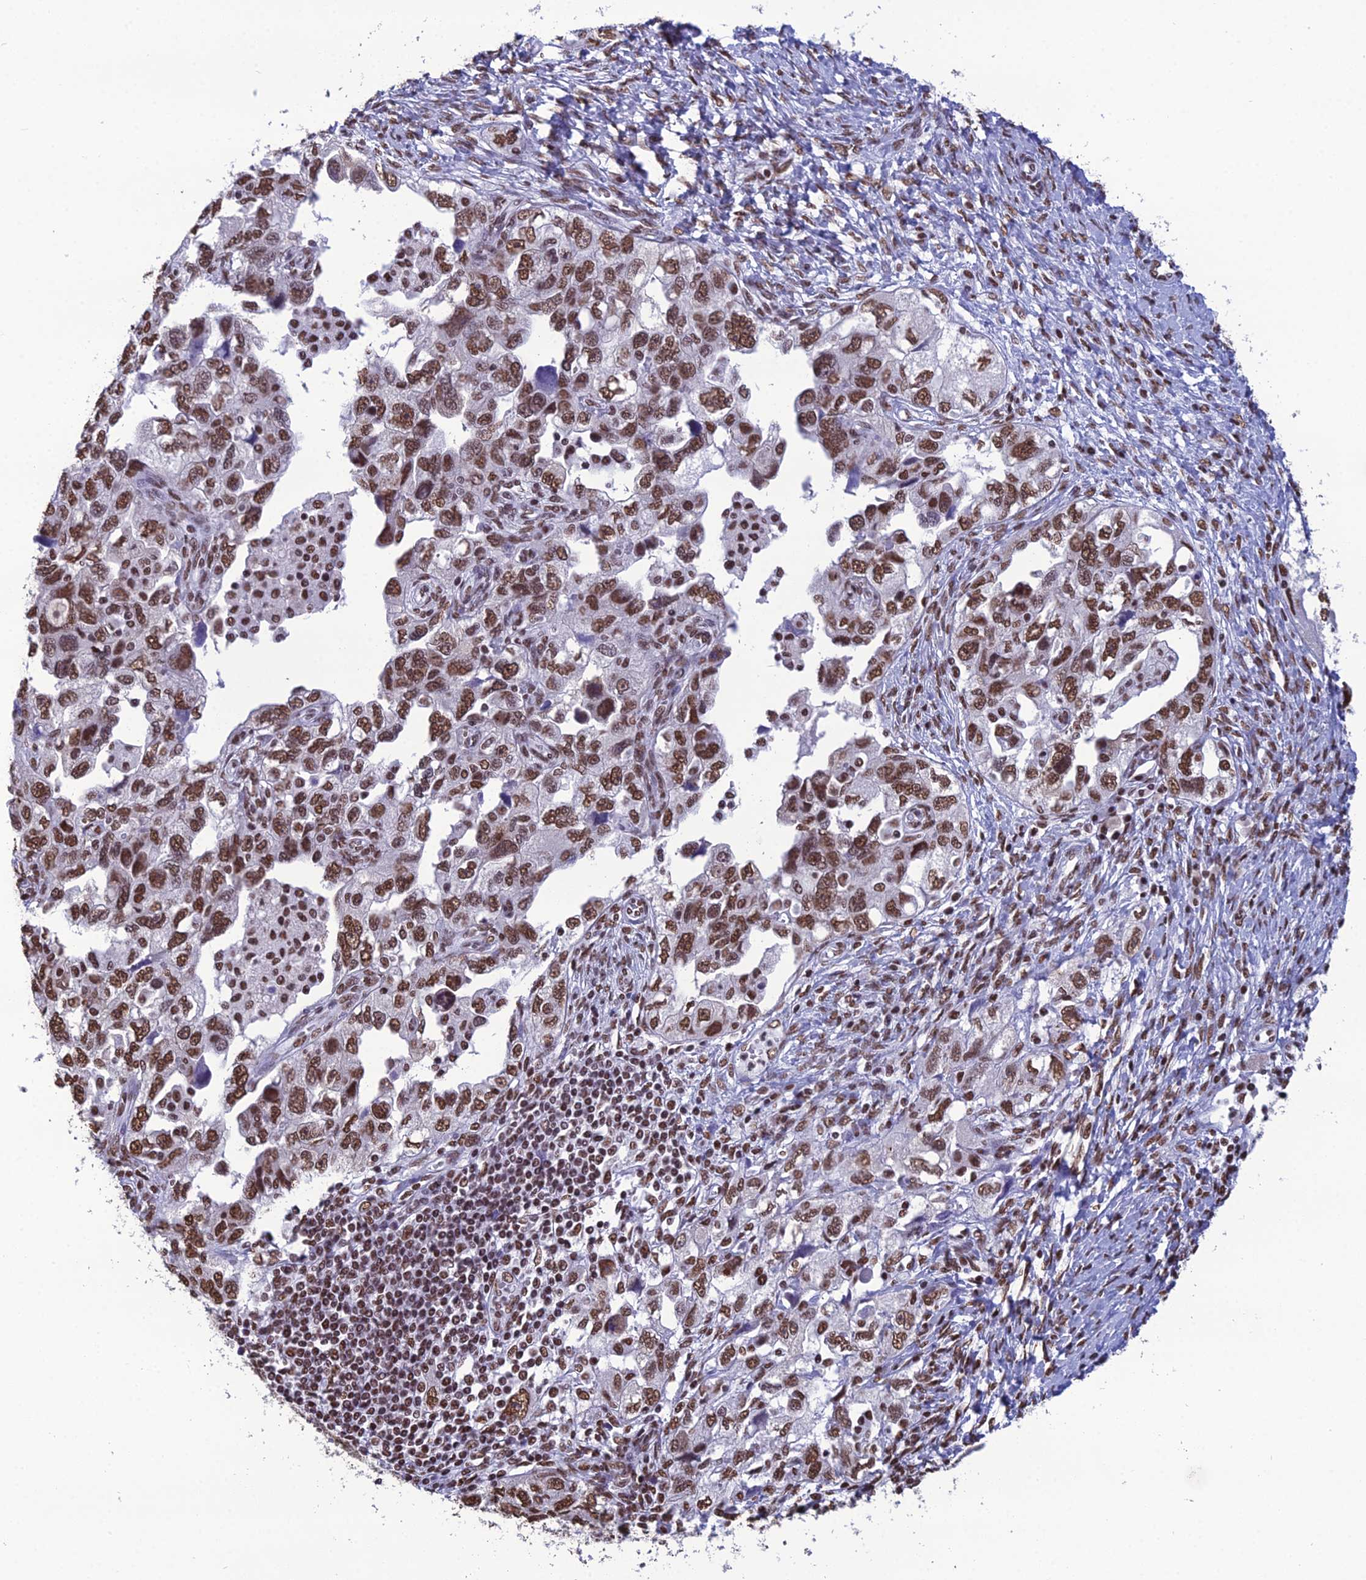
{"staining": {"intensity": "strong", "quantity": ">75%", "location": "nuclear"}, "tissue": "ovarian cancer", "cell_type": "Tumor cells", "image_type": "cancer", "snomed": [{"axis": "morphology", "description": "Carcinoma, NOS"}, {"axis": "morphology", "description": "Cystadenocarcinoma, serous, NOS"}, {"axis": "topography", "description": "Ovary"}], "caption": "Protein expression analysis of human ovarian serous cystadenocarcinoma reveals strong nuclear staining in approximately >75% of tumor cells. (DAB (3,3'-diaminobenzidine) IHC with brightfield microscopy, high magnification).", "gene": "PRAMEF12", "patient": {"sex": "female", "age": 69}}